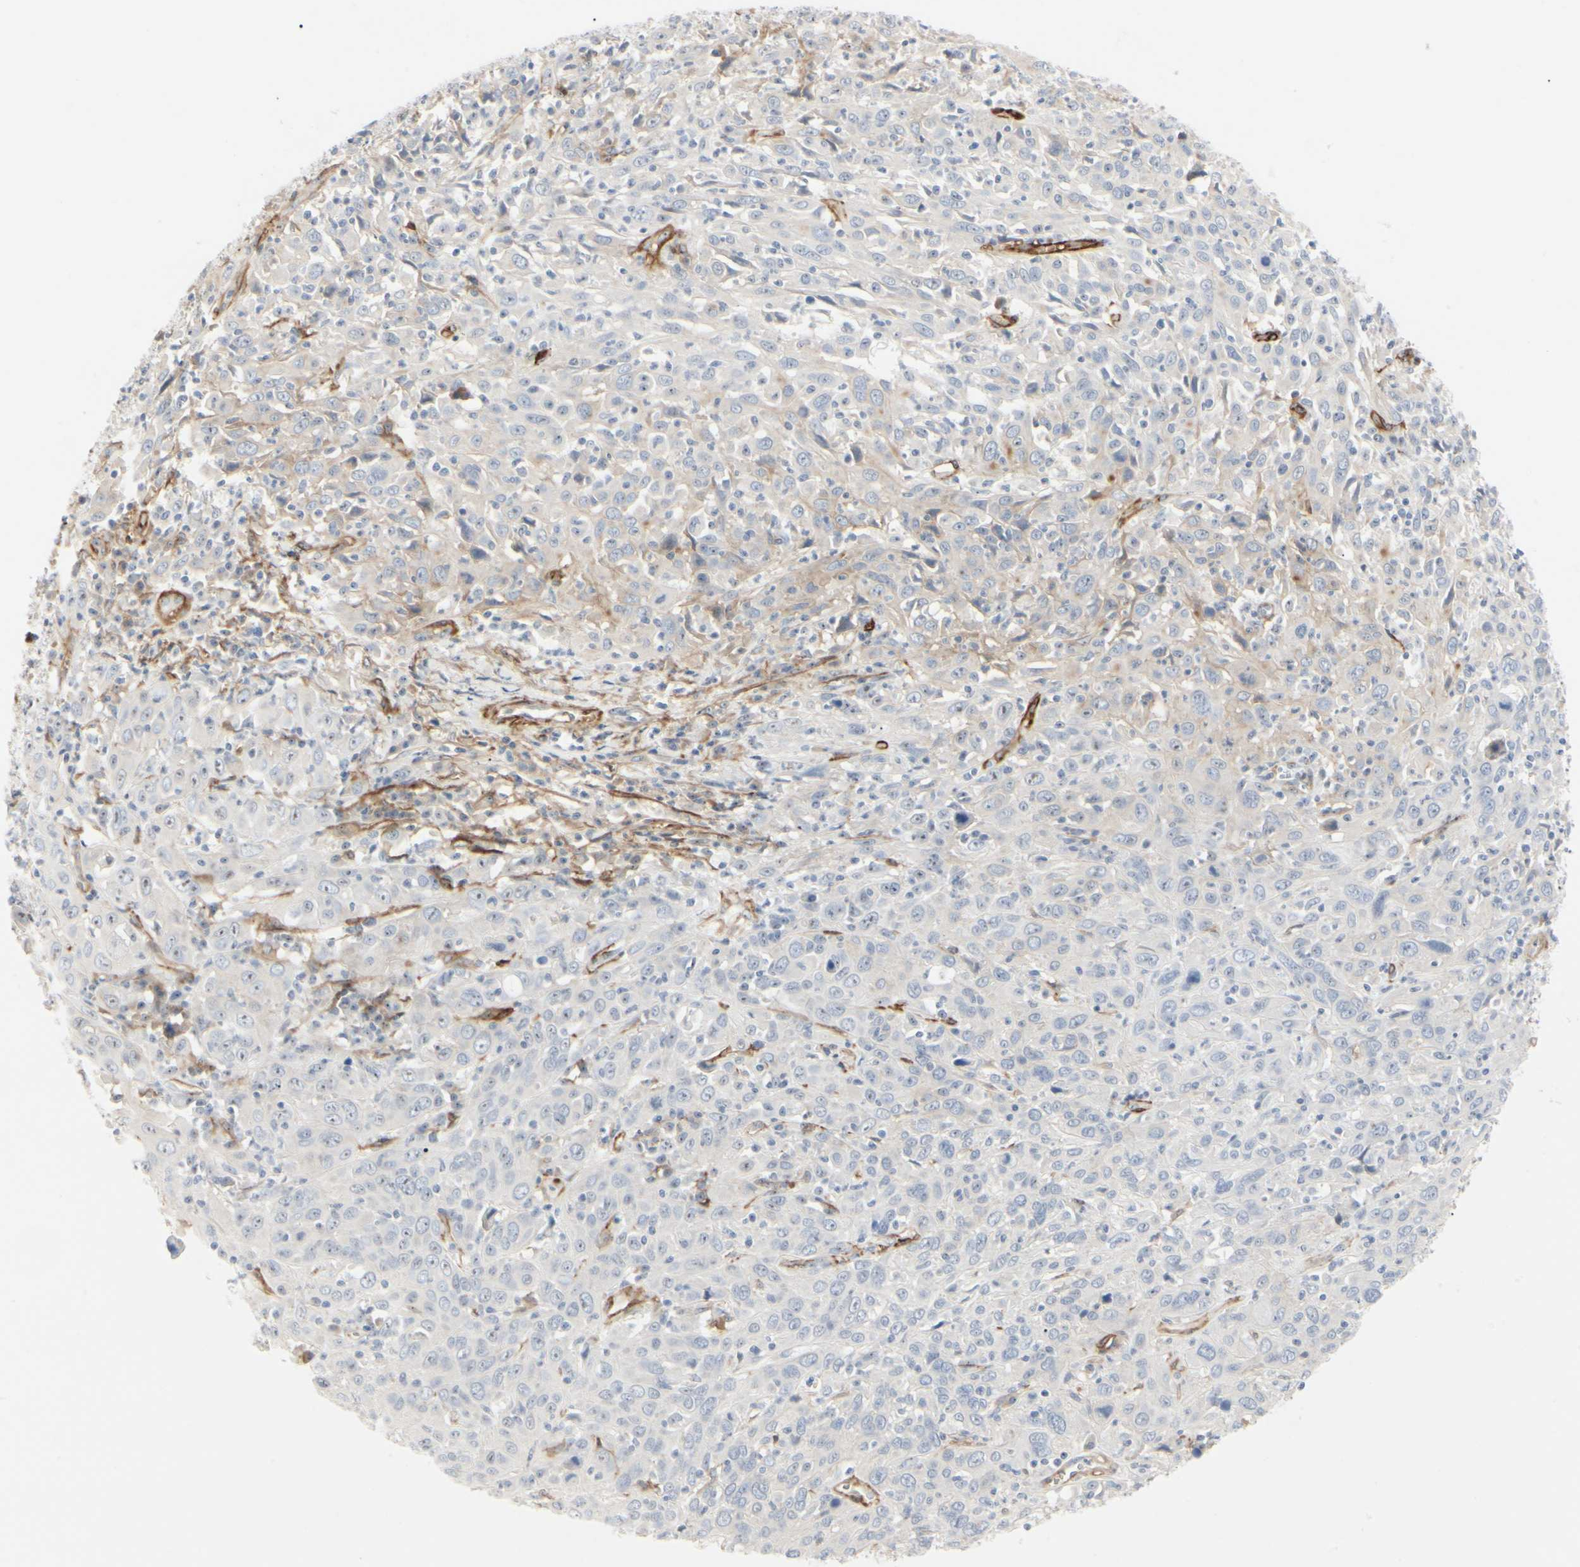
{"staining": {"intensity": "negative", "quantity": "none", "location": "none"}, "tissue": "cervical cancer", "cell_type": "Tumor cells", "image_type": "cancer", "snomed": [{"axis": "morphology", "description": "Squamous cell carcinoma, NOS"}, {"axis": "topography", "description": "Cervix"}], "caption": "This is a micrograph of IHC staining of cervical cancer (squamous cell carcinoma), which shows no staining in tumor cells.", "gene": "GGT5", "patient": {"sex": "female", "age": 46}}